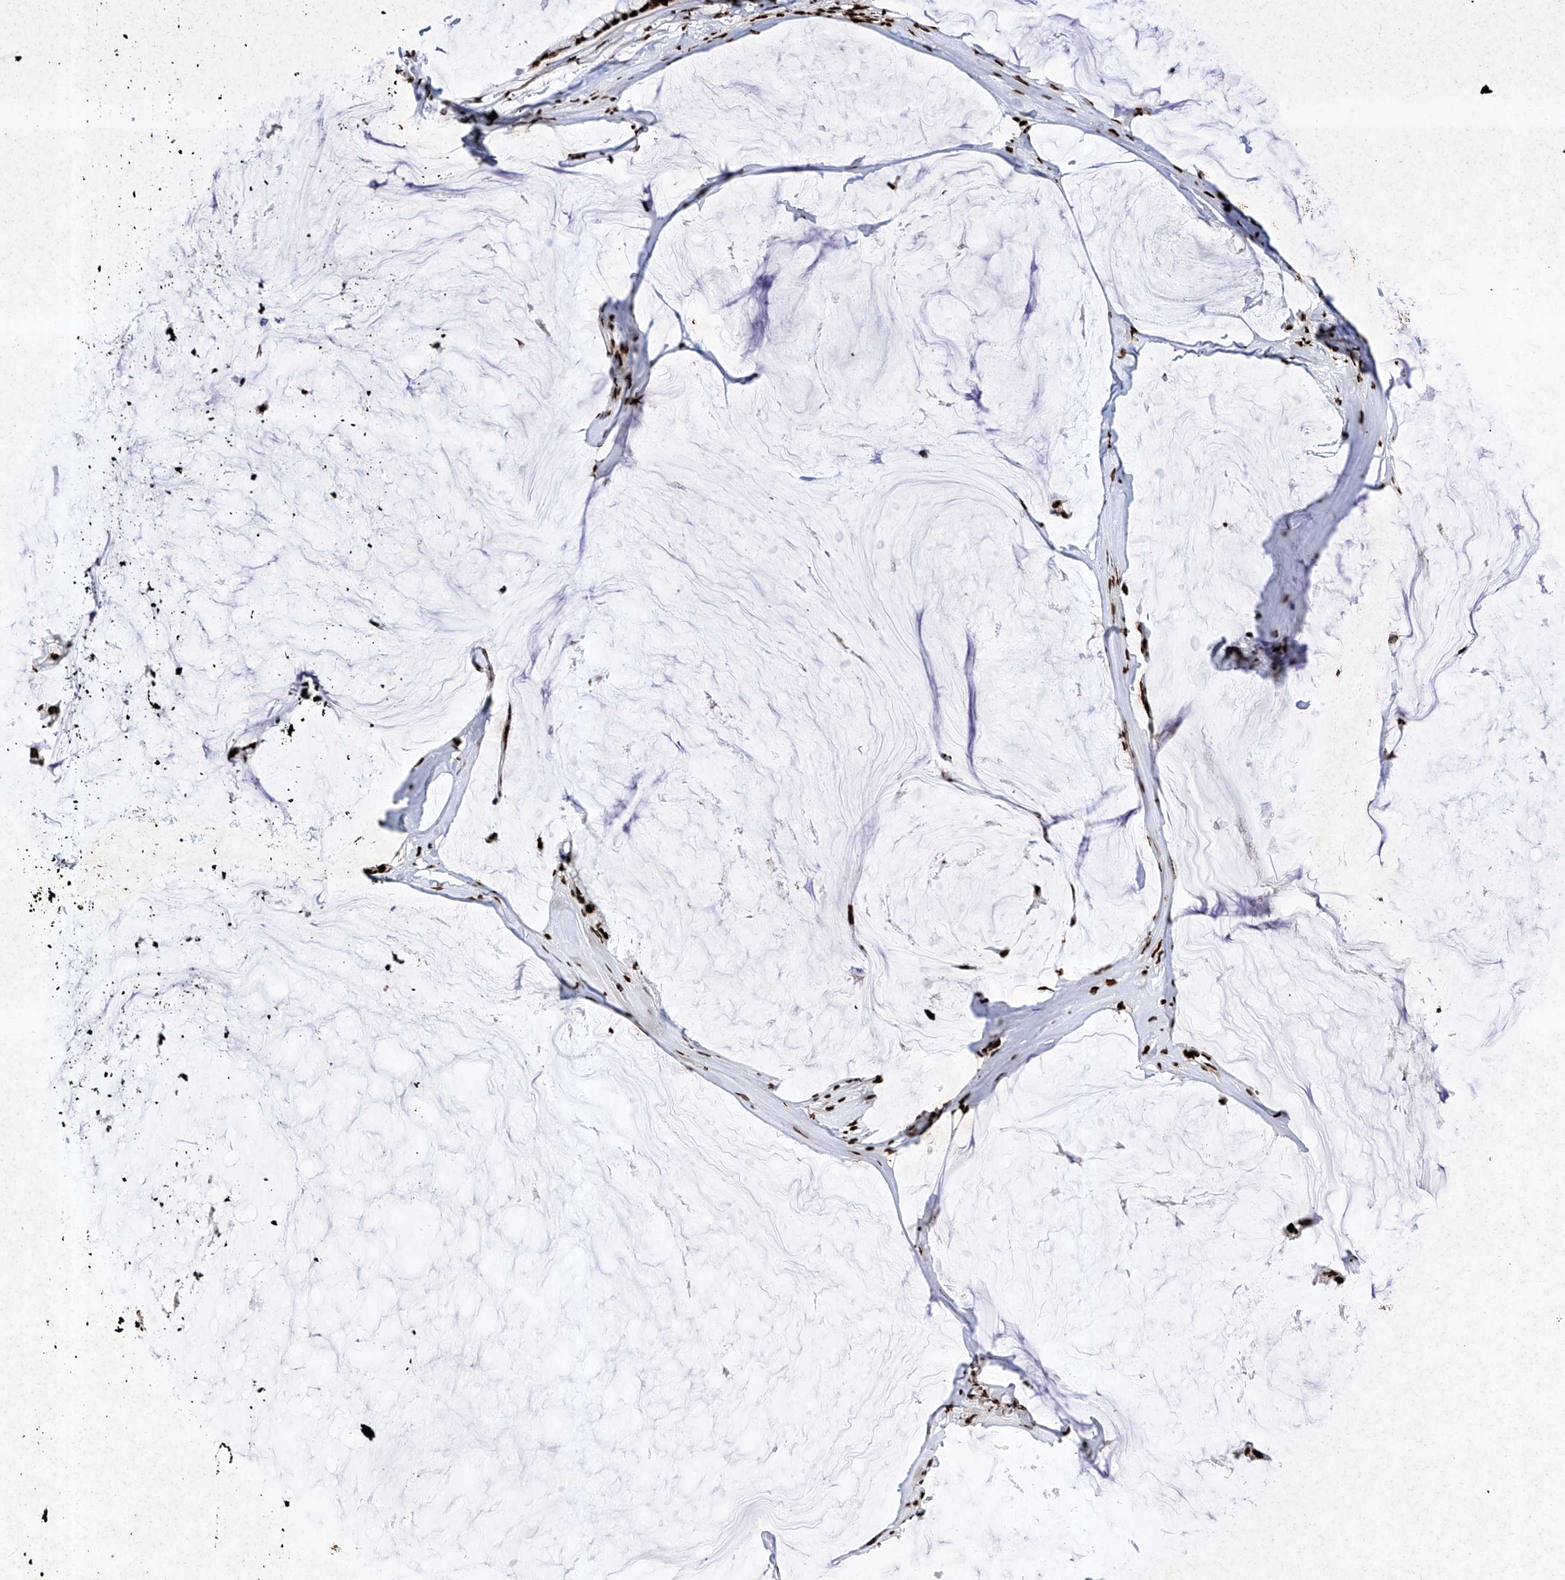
{"staining": {"intensity": "strong", "quantity": ">75%", "location": "nuclear"}, "tissue": "ovarian cancer", "cell_type": "Tumor cells", "image_type": "cancer", "snomed": [{"axis": "morphology", "description": "Cystadenocarcinoma, mucinous, NOS"}, {"axis": "topography", "description": "Ovary"}], "caption": "Immunohistochemistry (IHC) of human mucinous cystadenocarcinoma (ovarian) demonstrates high levels of strong nuclear positivity in about >75% of tumor cells.", "gene": "SRSF6", "patient": {"sex": "female", "age": 39}}